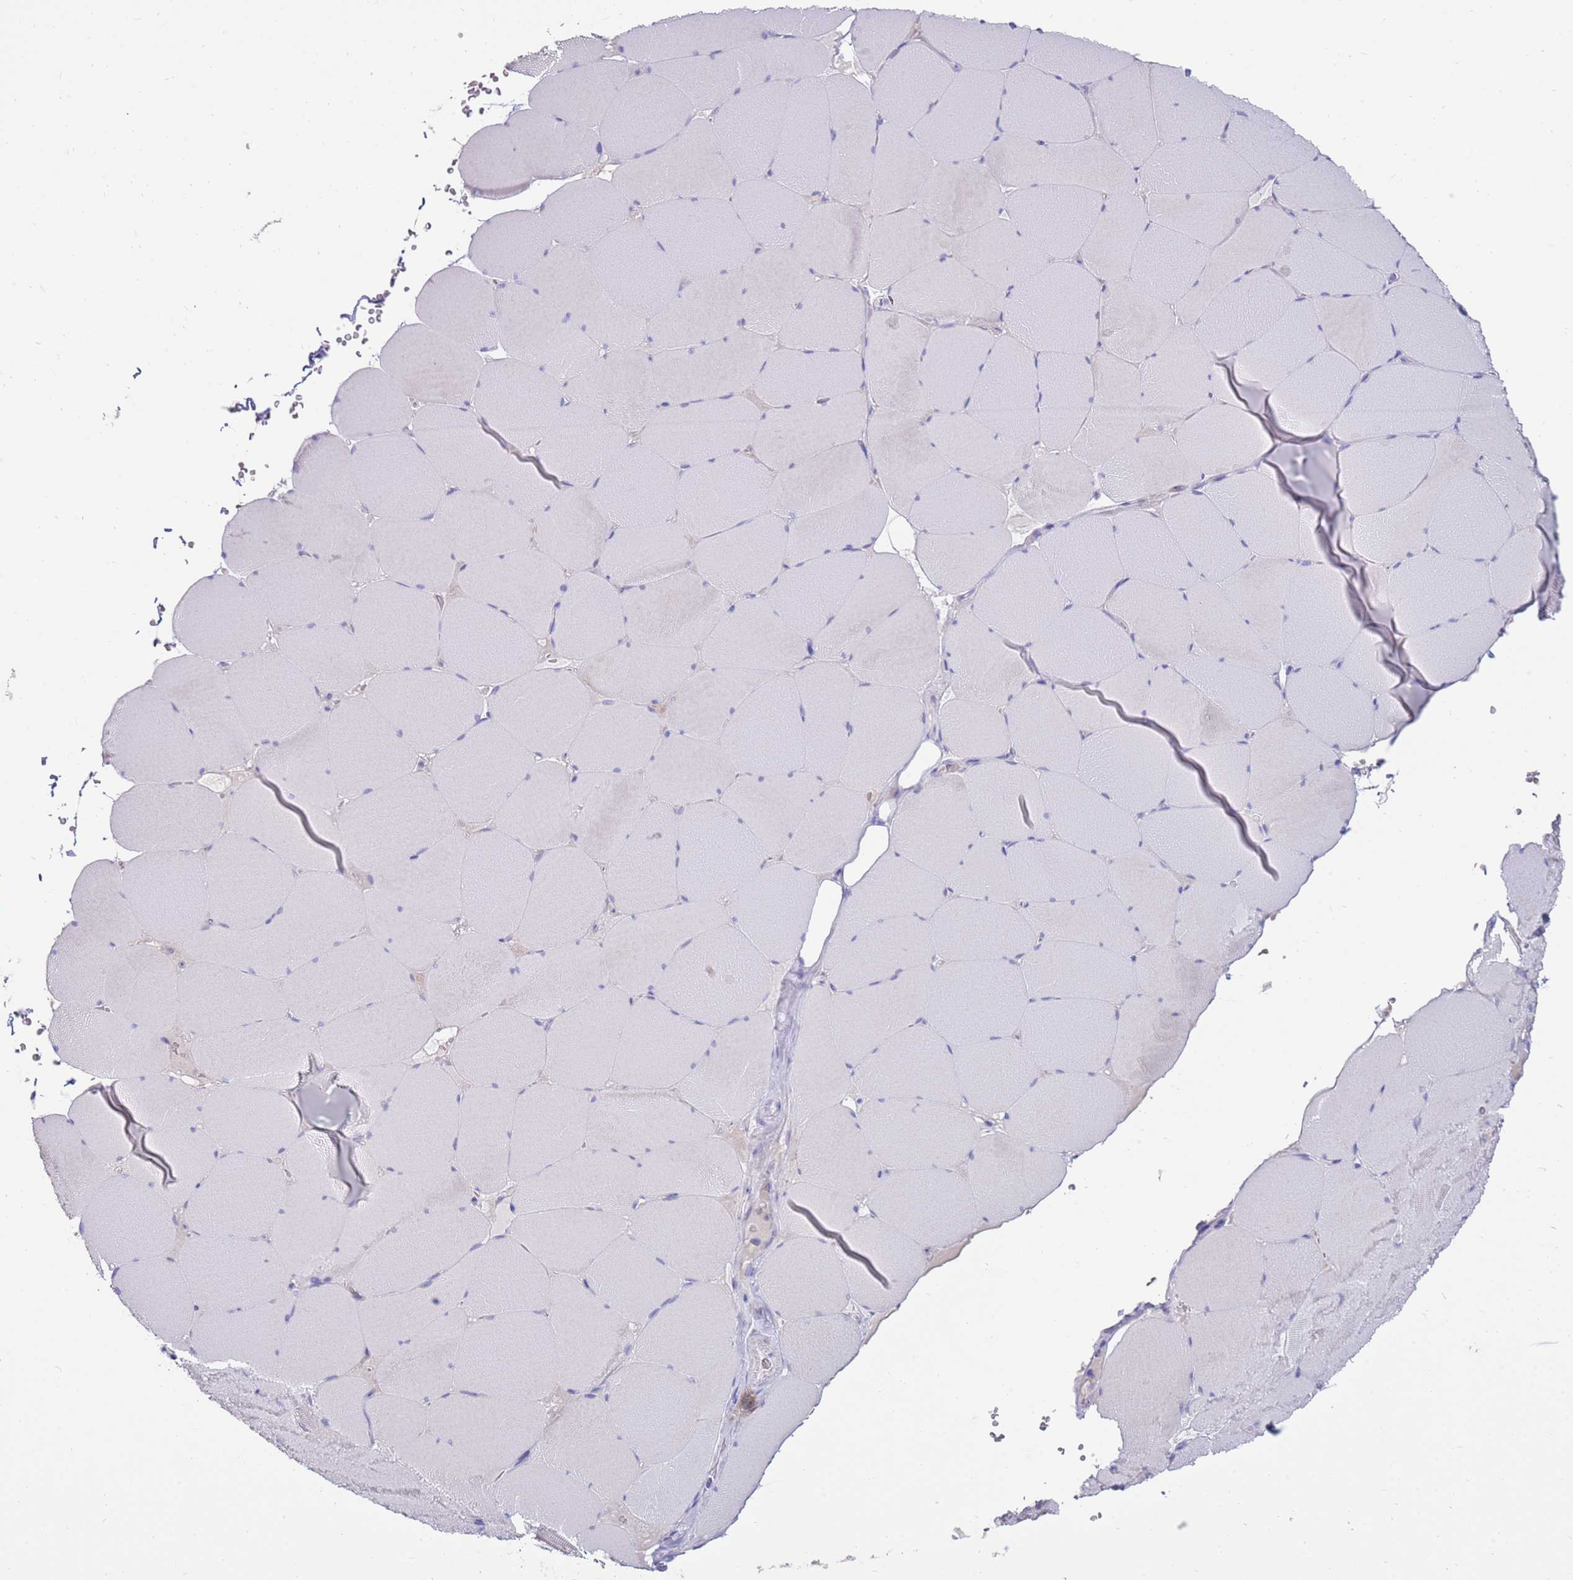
{"staining": {"intensity": "weak", "quantity": "<25%", "location": "cytoplasmic/membranous"}, "tissue": "skeletal muscle", "cell_type": "Myocytes", "image_type": "normal", "snomed": [{"axis": "morphology", "description": "Normal tissue, NOS"}, {"axis": "topography", "description": "Skeletal muscle"}, {"axis": "topography", "description": "Head-Neck"}], "caption": "Myocytes are negative for protein expression in unremarkable human skeletal muscle. (DAB IHC with hematoxylin counter stain).", "gene": "EVPLL", "patient": {"sex": "male", "age": 66}}